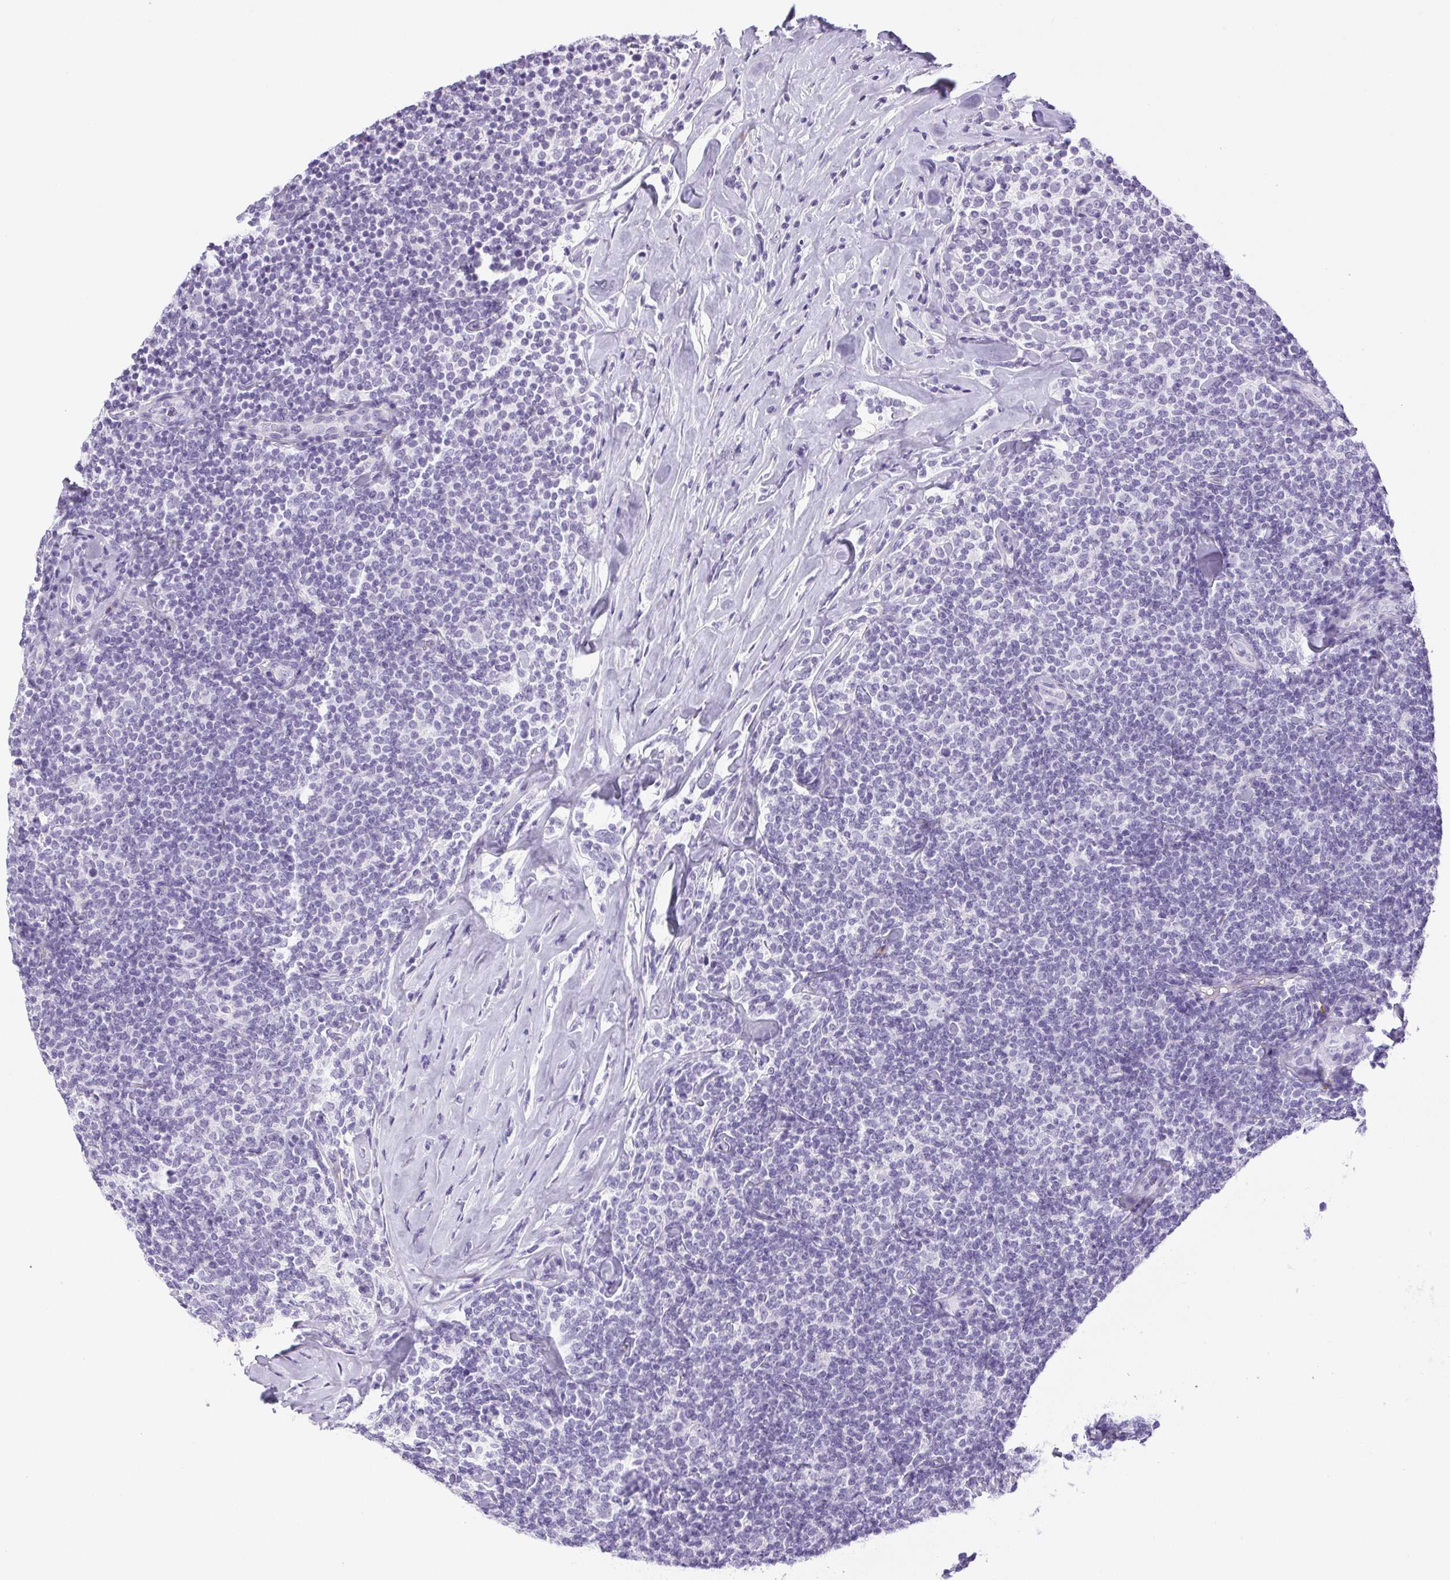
{"staining": {"intensity": "negative", "quantity": "none", "location": "none"}, "tissue": "lymphoma", "cell_type": "Tumor cells", "image_type": "cancer", "snomed": [{"axis": "morphology", "description": "Malignant lymphoma, non-Hodgkin's type, Low grade"}, {"axis": "topography", "description": "Lymph node"}], "caption": "Human lymphoma stained for a protein using immunohistochemistry (IHC) shows no staining in tumor cells.", "gene": "PAPPA2", "patient": {"sex": "female", "age": 56}}